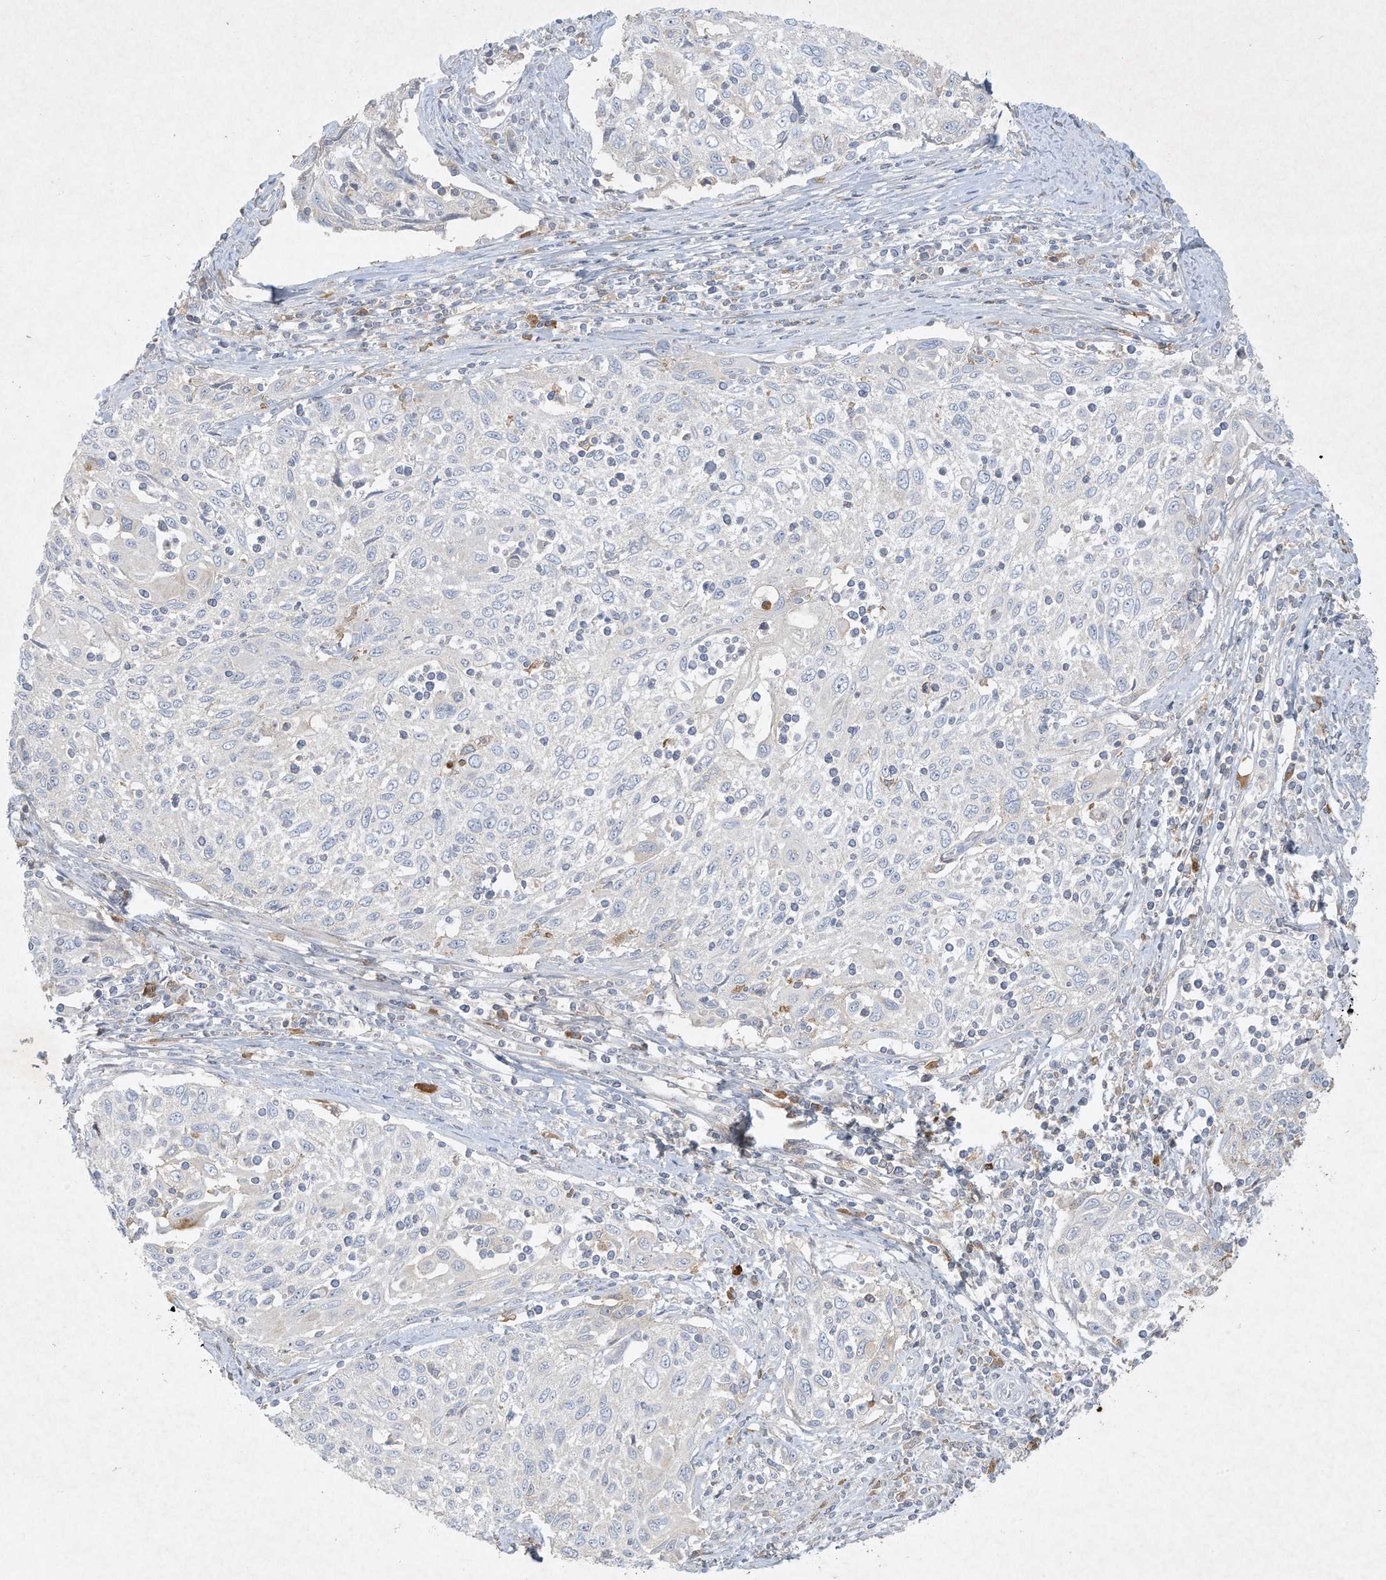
{"staining": {"intensity": "negative", "quantity": "none", "location": "none"}, "tissue": "cervical cancer", "cell_type": "Tumor cells", "image_type": "cancer", "snomed": [{"axis": "morphology", "description": "Squamous cell carcinoma, NOS"}, {"axis": "topography", "description": "Cervix"}], "caption": "IHC histopathology image of squamous cell carcinoma (cervical) stained for a protein (brown), which reveals no staining in tumor cells. Nuclei are stained in blue.", "gene": "FETUB", "patient": {"sex": "female", "age": 70}}